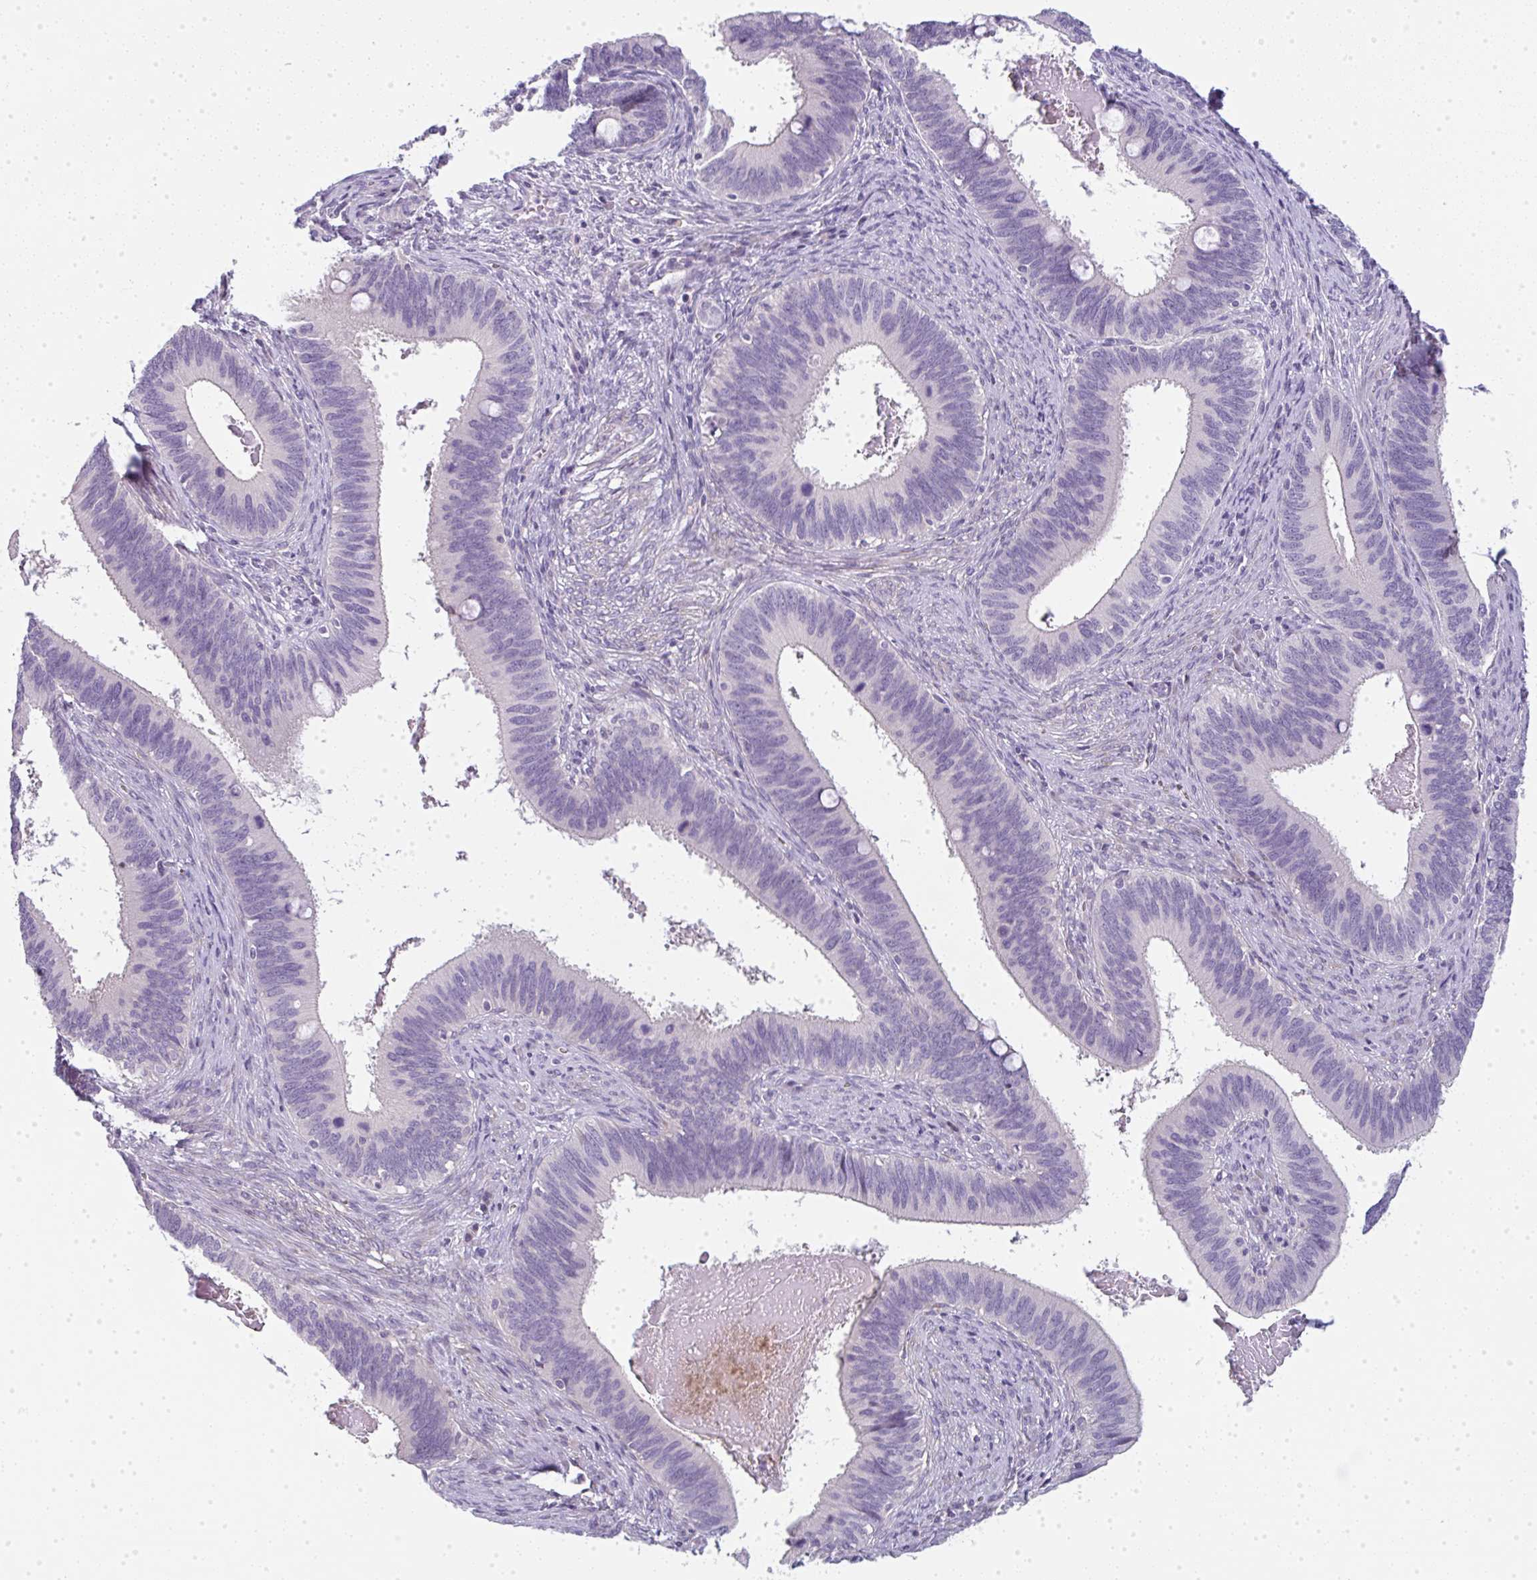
{"staining": {"intensity": "negative", "quantity": "none", "location": "none"}, "tissue": "cervical cancer", "cell_type": "Tumor cells", "image_type": "cancer", "snomed": [{"axis": "morphology", "description": "Adenocarcinoma, NOS"}, {"axis": "topography", "description": "Cervix"}], "caption": "Histopathology image shows no significant protein expression in tumor cells of cervical adenocarcinoma.", "gene": "LPAR4", "patient": {"sex": "female", "age": 42}}